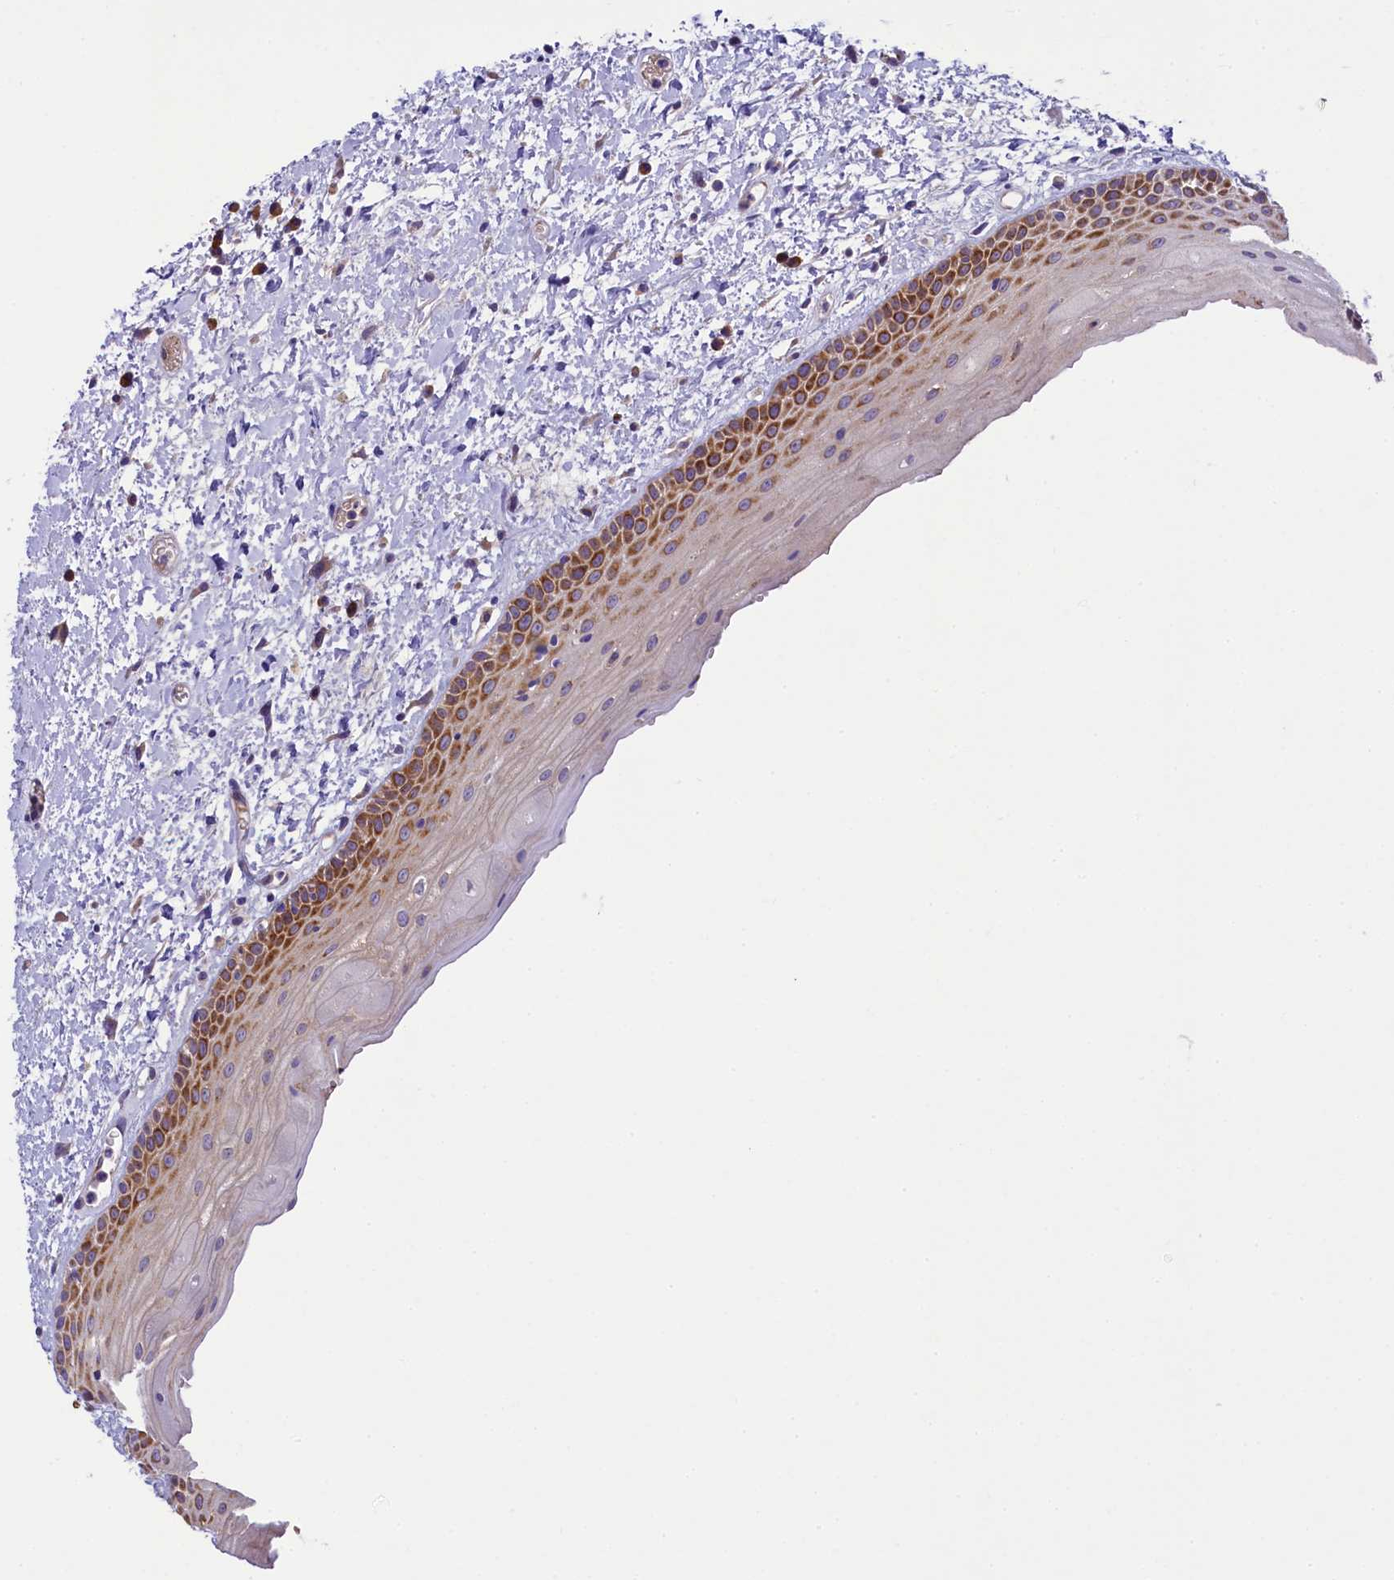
{"staining": {"intensity": "strong", "quantity": "25%-75%", "location": "cytoplasmic/membranous"}, "tissue": "oral mucosa", "cell_type": "Squamous epithelial cells", "image_type": "normal", "snomed": [{"axis": "morphology", "description": "Normal tissue, NOS"}, {"axis": "topography", "description": "Oral tissue"}], "caption": "Human oral mucosa stained with a brown dye exhibits strong cytoplasmic/membranous positive expression in about 25%-75% of squamous epithelial cells.", "gene": "LARP4", "patient": {"sex": "female", "age": 76}}